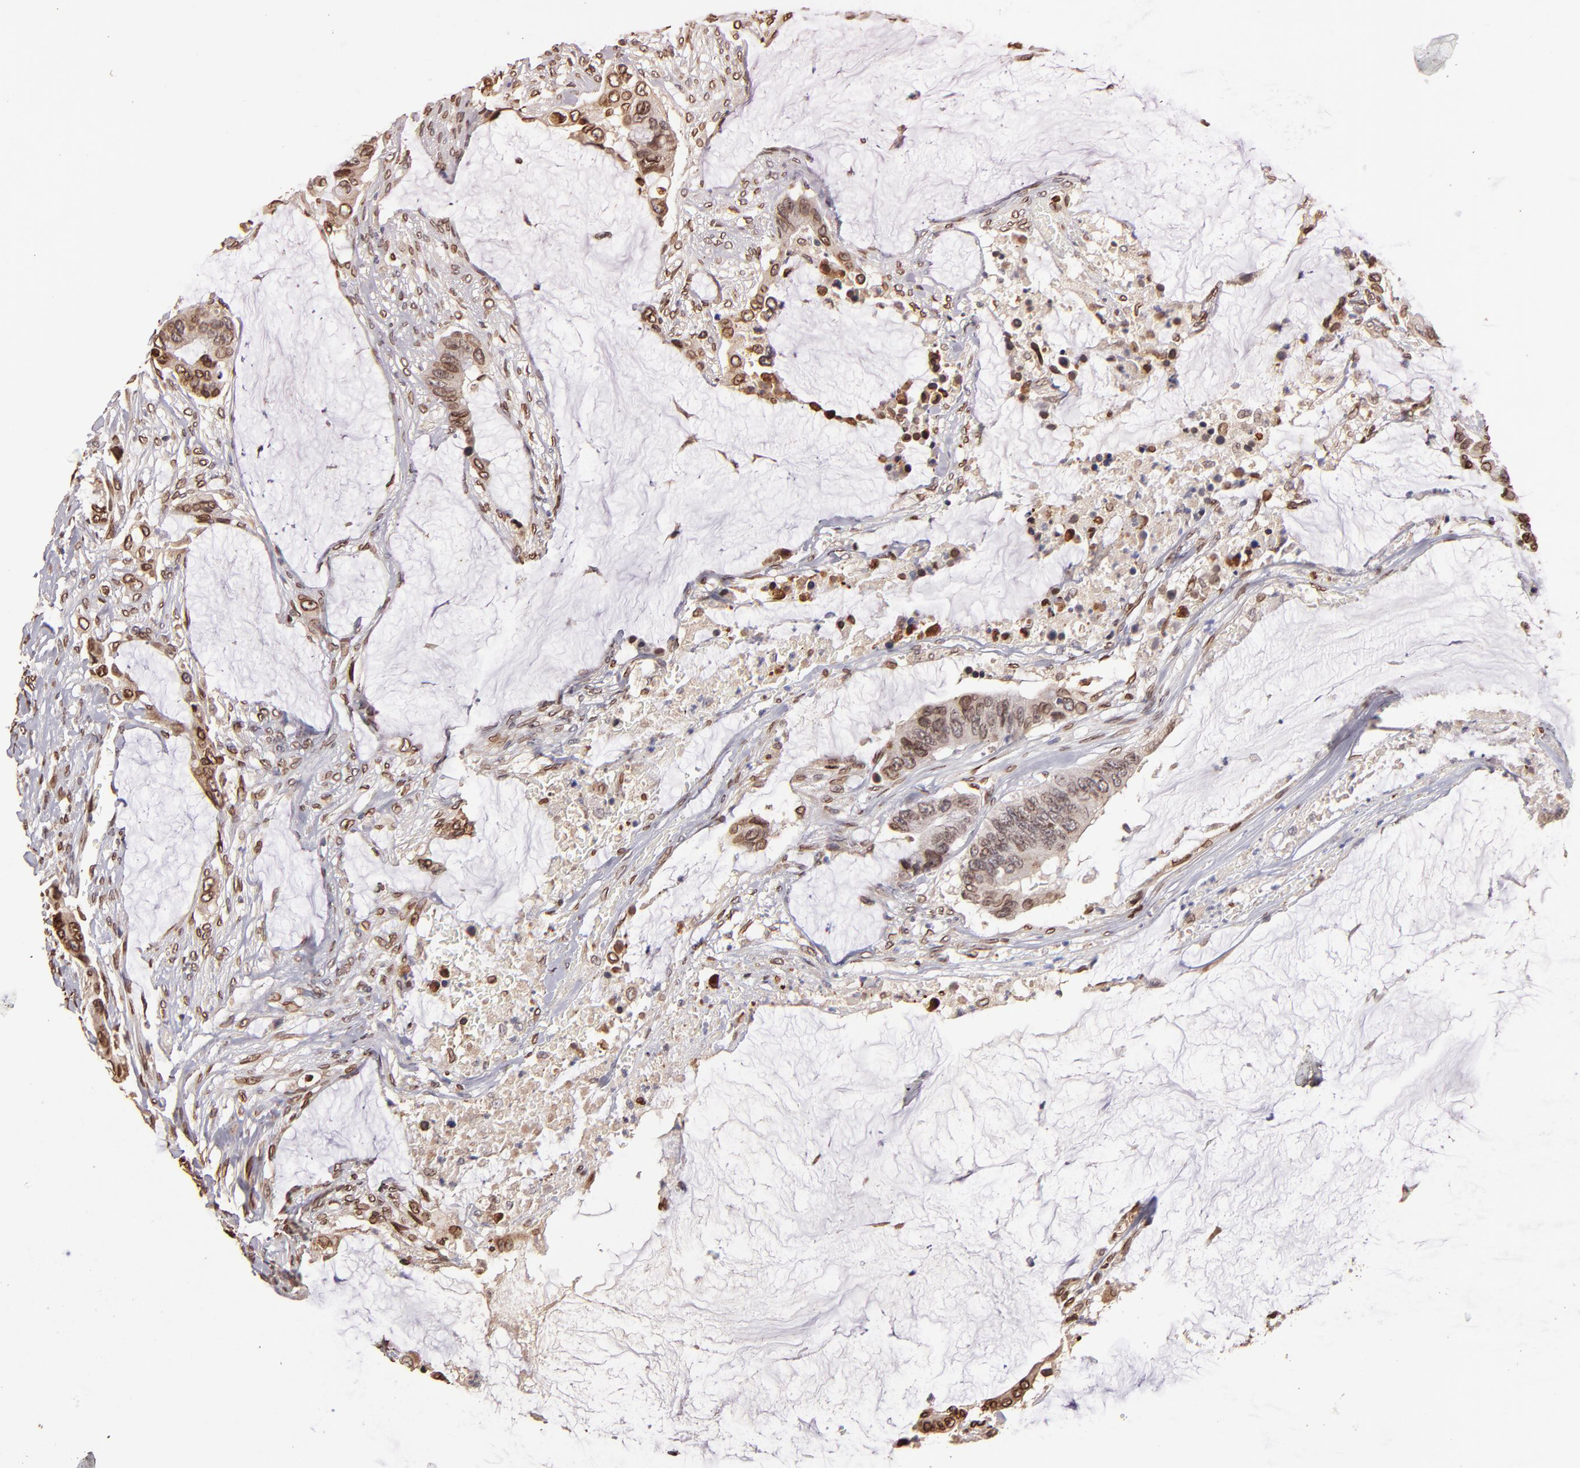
{"staining": {"intensity": "moderate", "quantity": ">75%", "location": "cytoplasmic/membranous,nuclear"}, "tissue": "colorectal cancer", "cell_type": "Tumor cells", "image_type": "cancer", "snomed": [{"axis": "morphology", "description": "Adenocarcinoma, NOS"}, {"axis": "topography", "description": "Rectum"}], "caption": "DAB immunohistochemical staining of human colorectal cancer (adenocarcinoma) demonstrates moderate cytoplasmic/membranous and nuclear protein positivity in approximately >75% of tumor cells. (DAB (3,3'-diaminobenzidine) = brown stain, brightfield microscopy at high magnification).", "gene": "PUM3", "patient": {"sex": "female", "age": 59}}